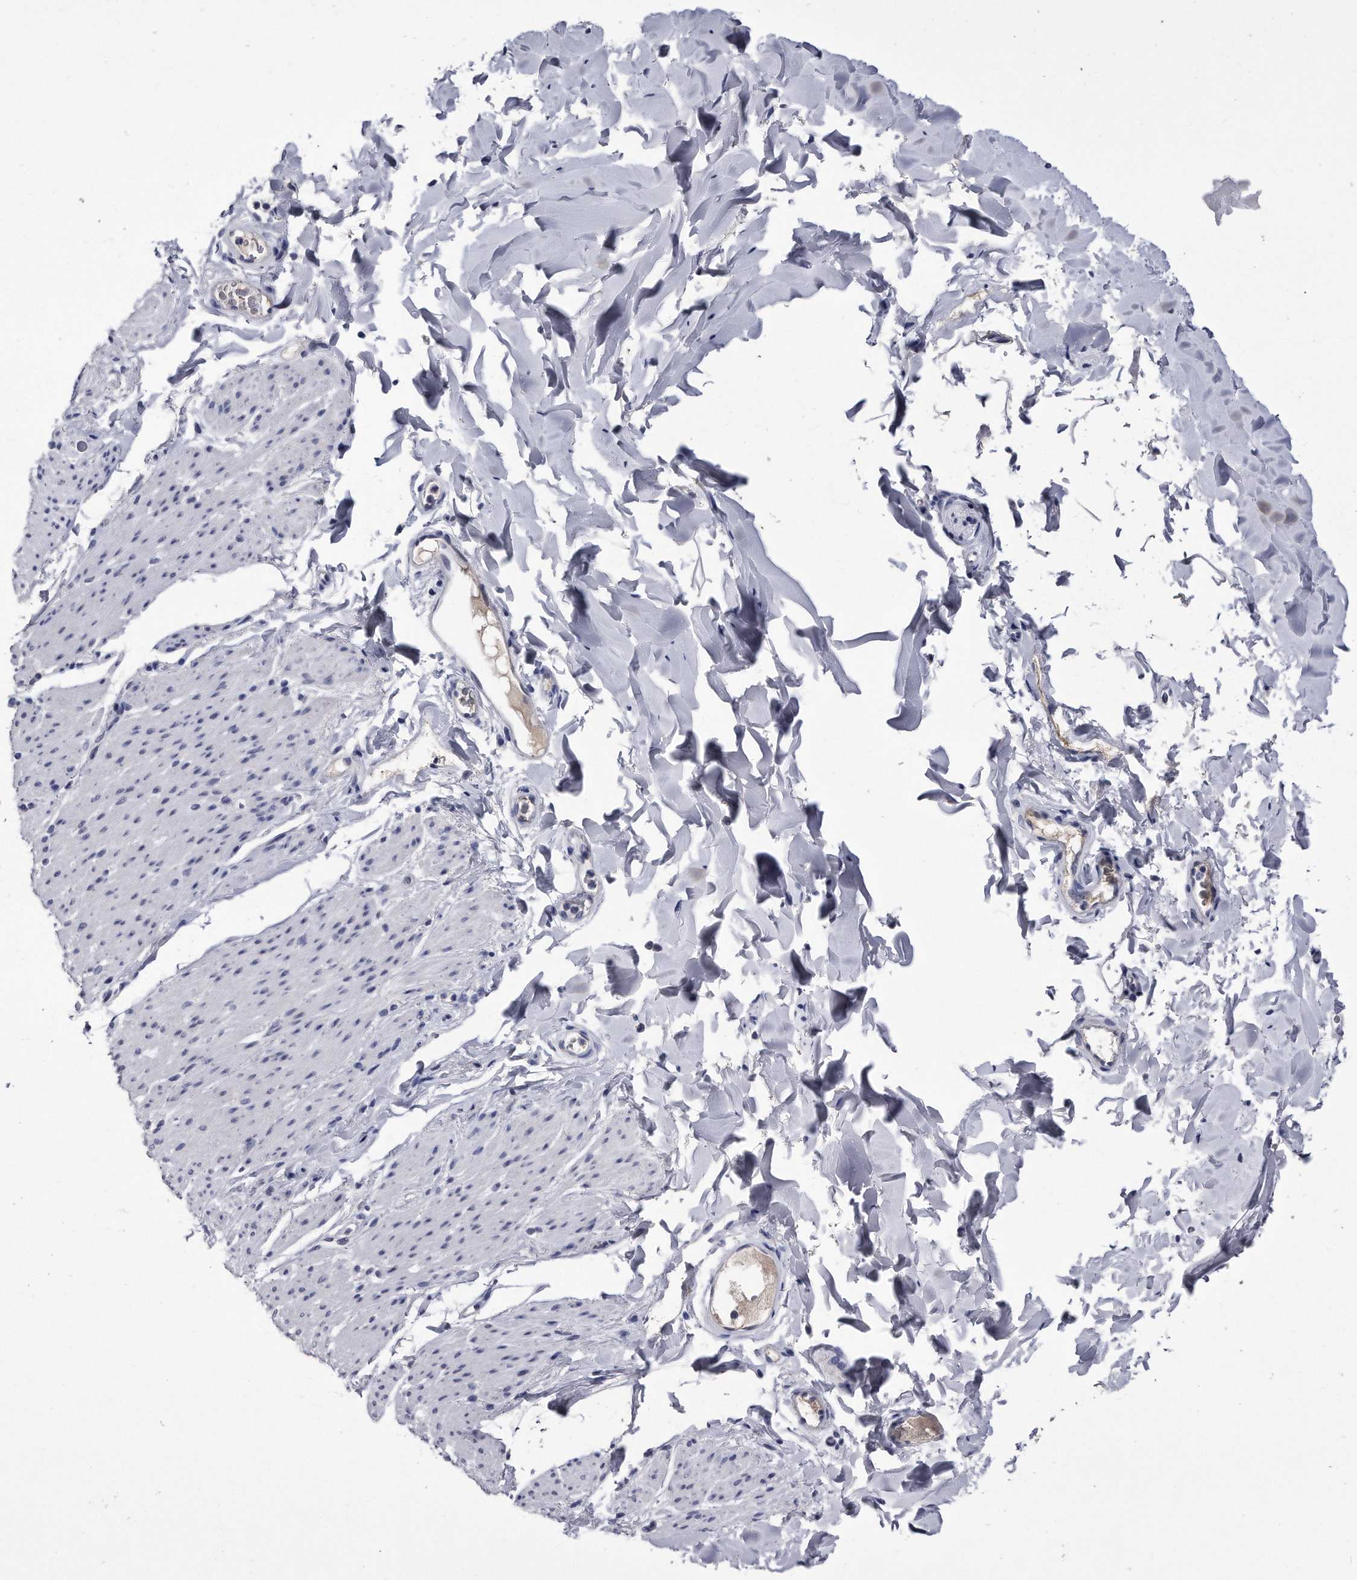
{"staining": {"intensity": "negative", "quantity": "none", "location": "none"}, "tissue": "smooth muscle", "cell_type": "Smooth muscle cells", "image_type": "normal", "snomed": [{"axis": "morphology", "description": "Normal tissue, NOS"}, {"axis": "topography", "description": "Colon"}, {"axis": "topography", "description": "Peripheral nerve tissue"}], "caption": "A histopathology image of smooth muscle stained for a protein exhibits no brown staining in smooth muscle cells.", "gene": "KCTD8", "patient": {"sex": "female", "age": 61}}